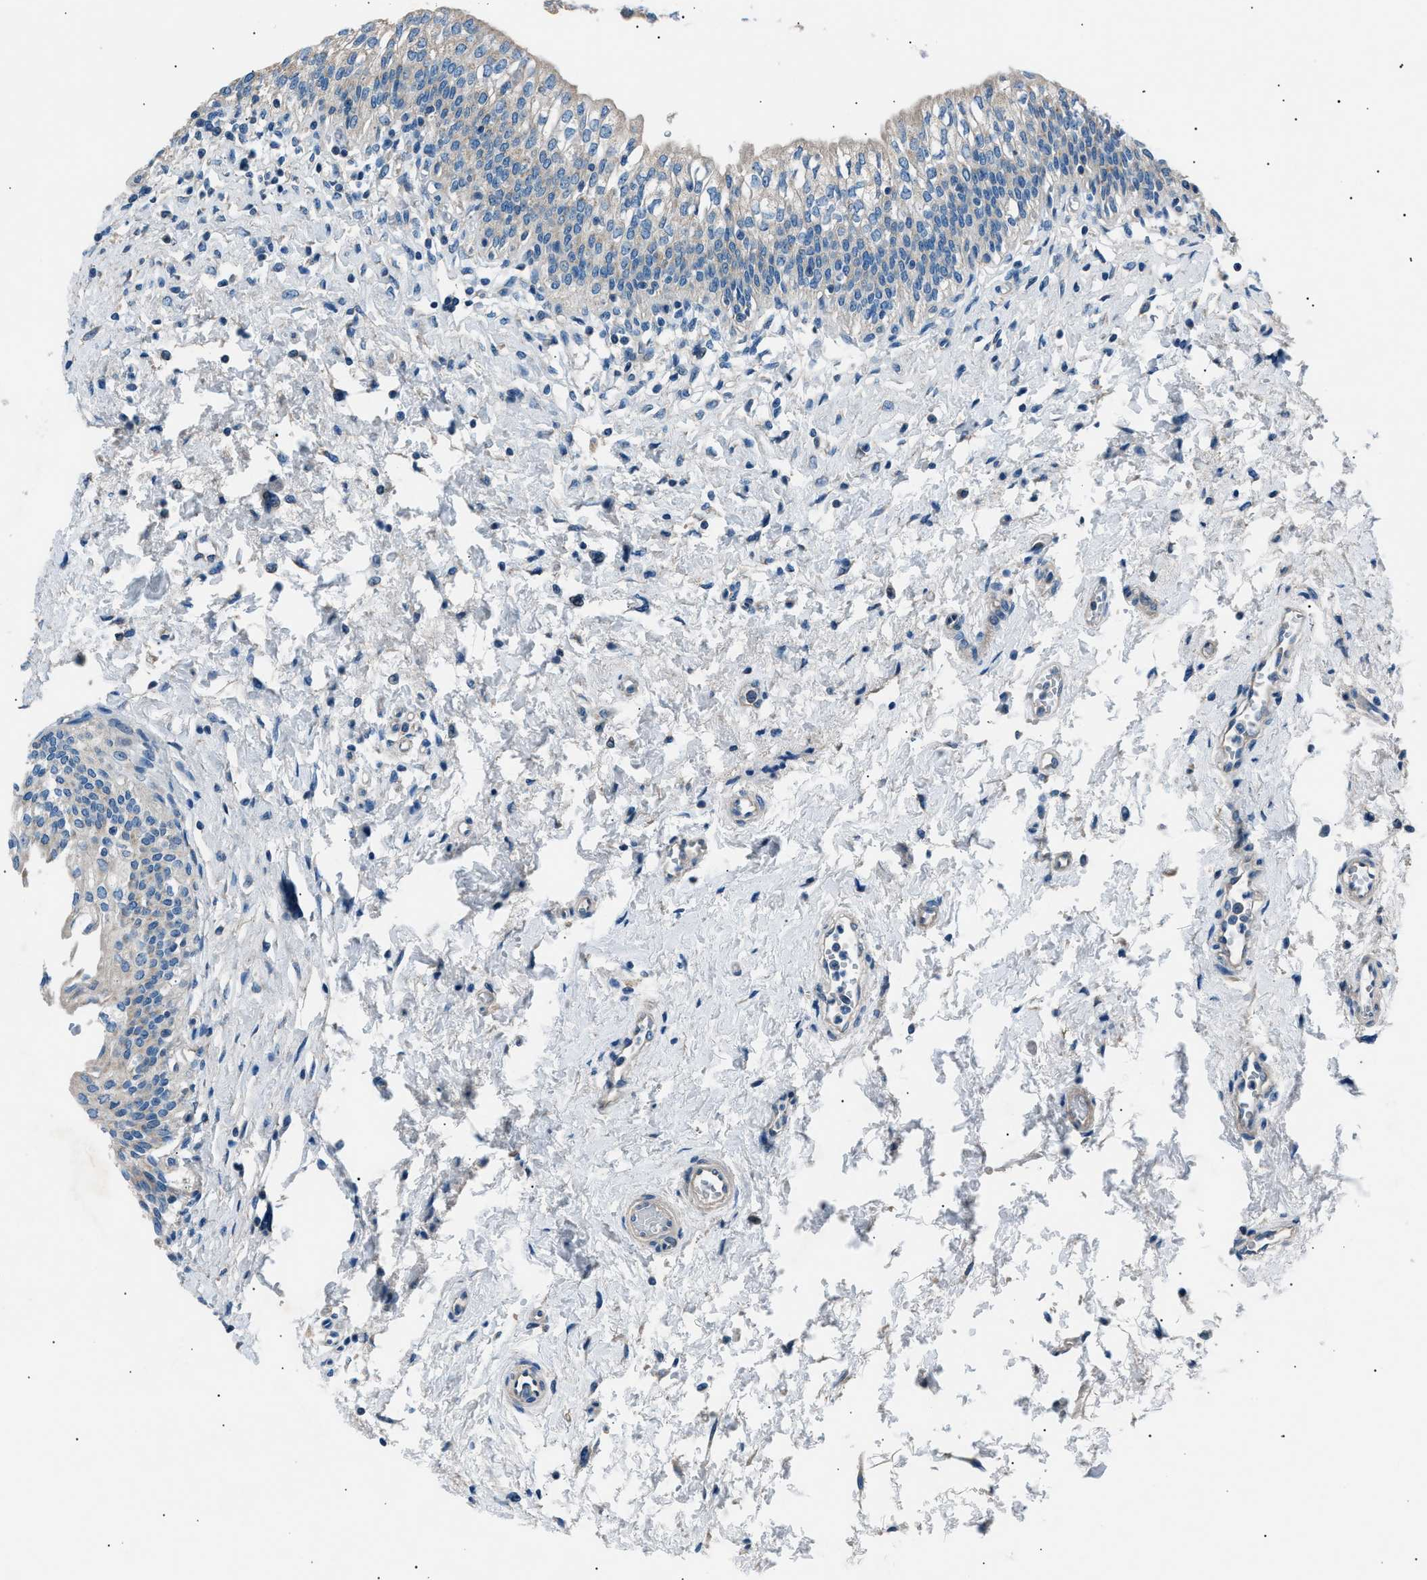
{"staining": {"intensity": "negative", "quantity": "none", "location": "none"}, "tissue": "urinary bladder", "cell_type": "Urothelial cells", "image_type": "normal", "snomed": [{"axis": "morphology", "description": "Normal tissue, NOS"}, {"axis": "topography", "description": "Urinary bladder"}], "caption": "DAB (3,3'-diaminobenzidine) immunohistochemical staining of unremarkable urinary bladder reveals no significant staining in urothelial cells.", "gene": "LRRC37B", "patient": {"sex": "male", "age": 55}}